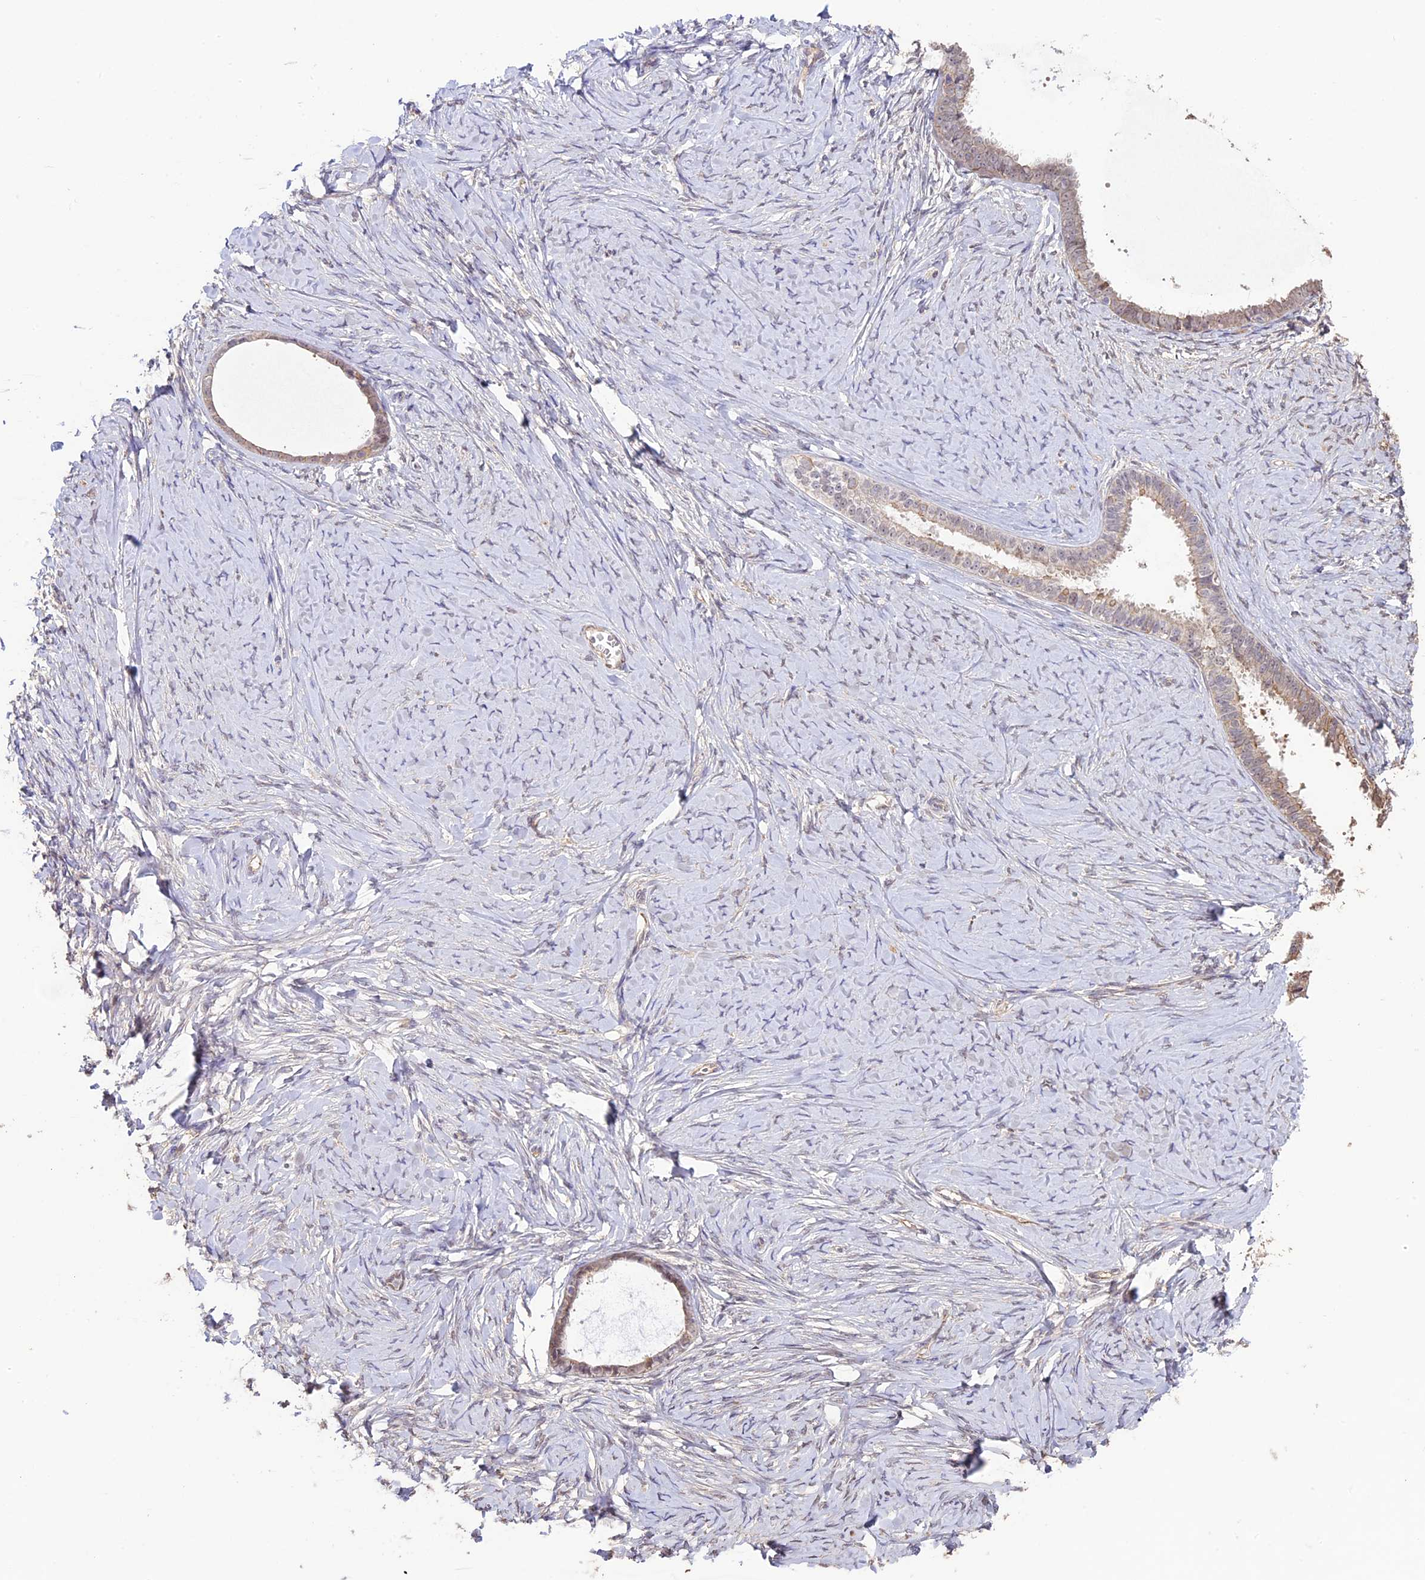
{"staining": {"intensity": "weak", "quantity": "<25%", "location": "cytoplasmic/membranous"}, "tissue": "ovarian cancer", "cell_type": "Tumor cells", "image_type": "cancer", "snomed": [{"axis": "morphology", "description": "Cystadenocarcinoma, serous, NOS"}, {"axis": "topography", "description": "Ovary"}], "caption": "Human serous cystadenocarcinoma (ovarian) stained for a protein using immunohistochemistry exhibits no positivity in tumor cells.", "gene": "BCAS4", "patient": {"sex": "female", "age": 79}}